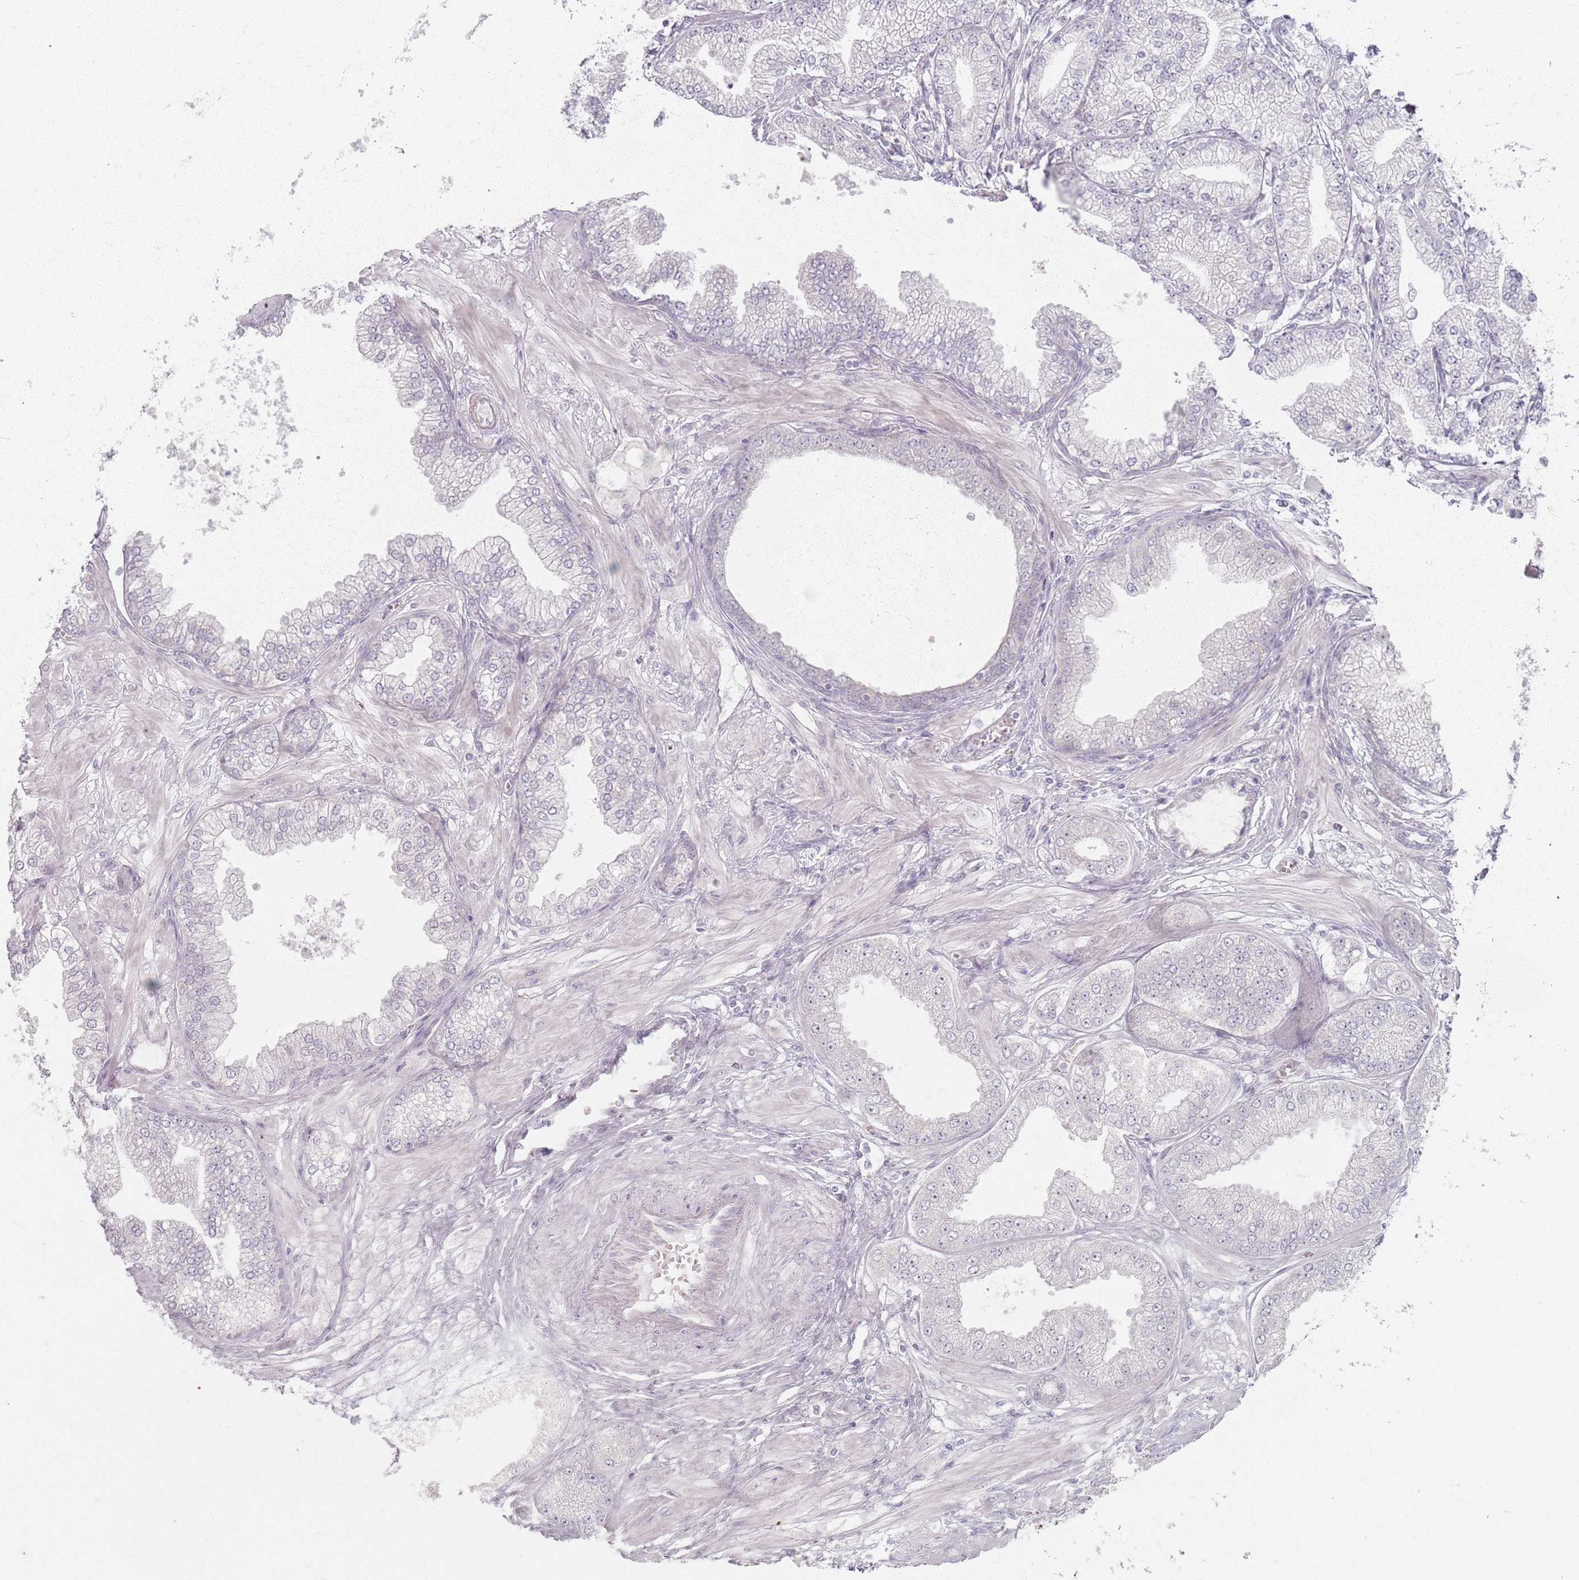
{"staining": {"intensity": "negative", "quantity": "none", "location": "none"}, "tissue": "prostate cancer", "cell_type": "Tumor cells", "image_type": "cancer", "snomed": [{"axis": "morphology", "description": "Adenocarcinoma, Low grade"}, {"axis": "topography", "description": "Prostate"}], "caption": "Photomicrograph shows no significant protein expression in tumor cells of adenocarcinoma (low-grade) (prostate).", "gene": "PKD2L2", "patient": {"sex": "male", "age": 55}}